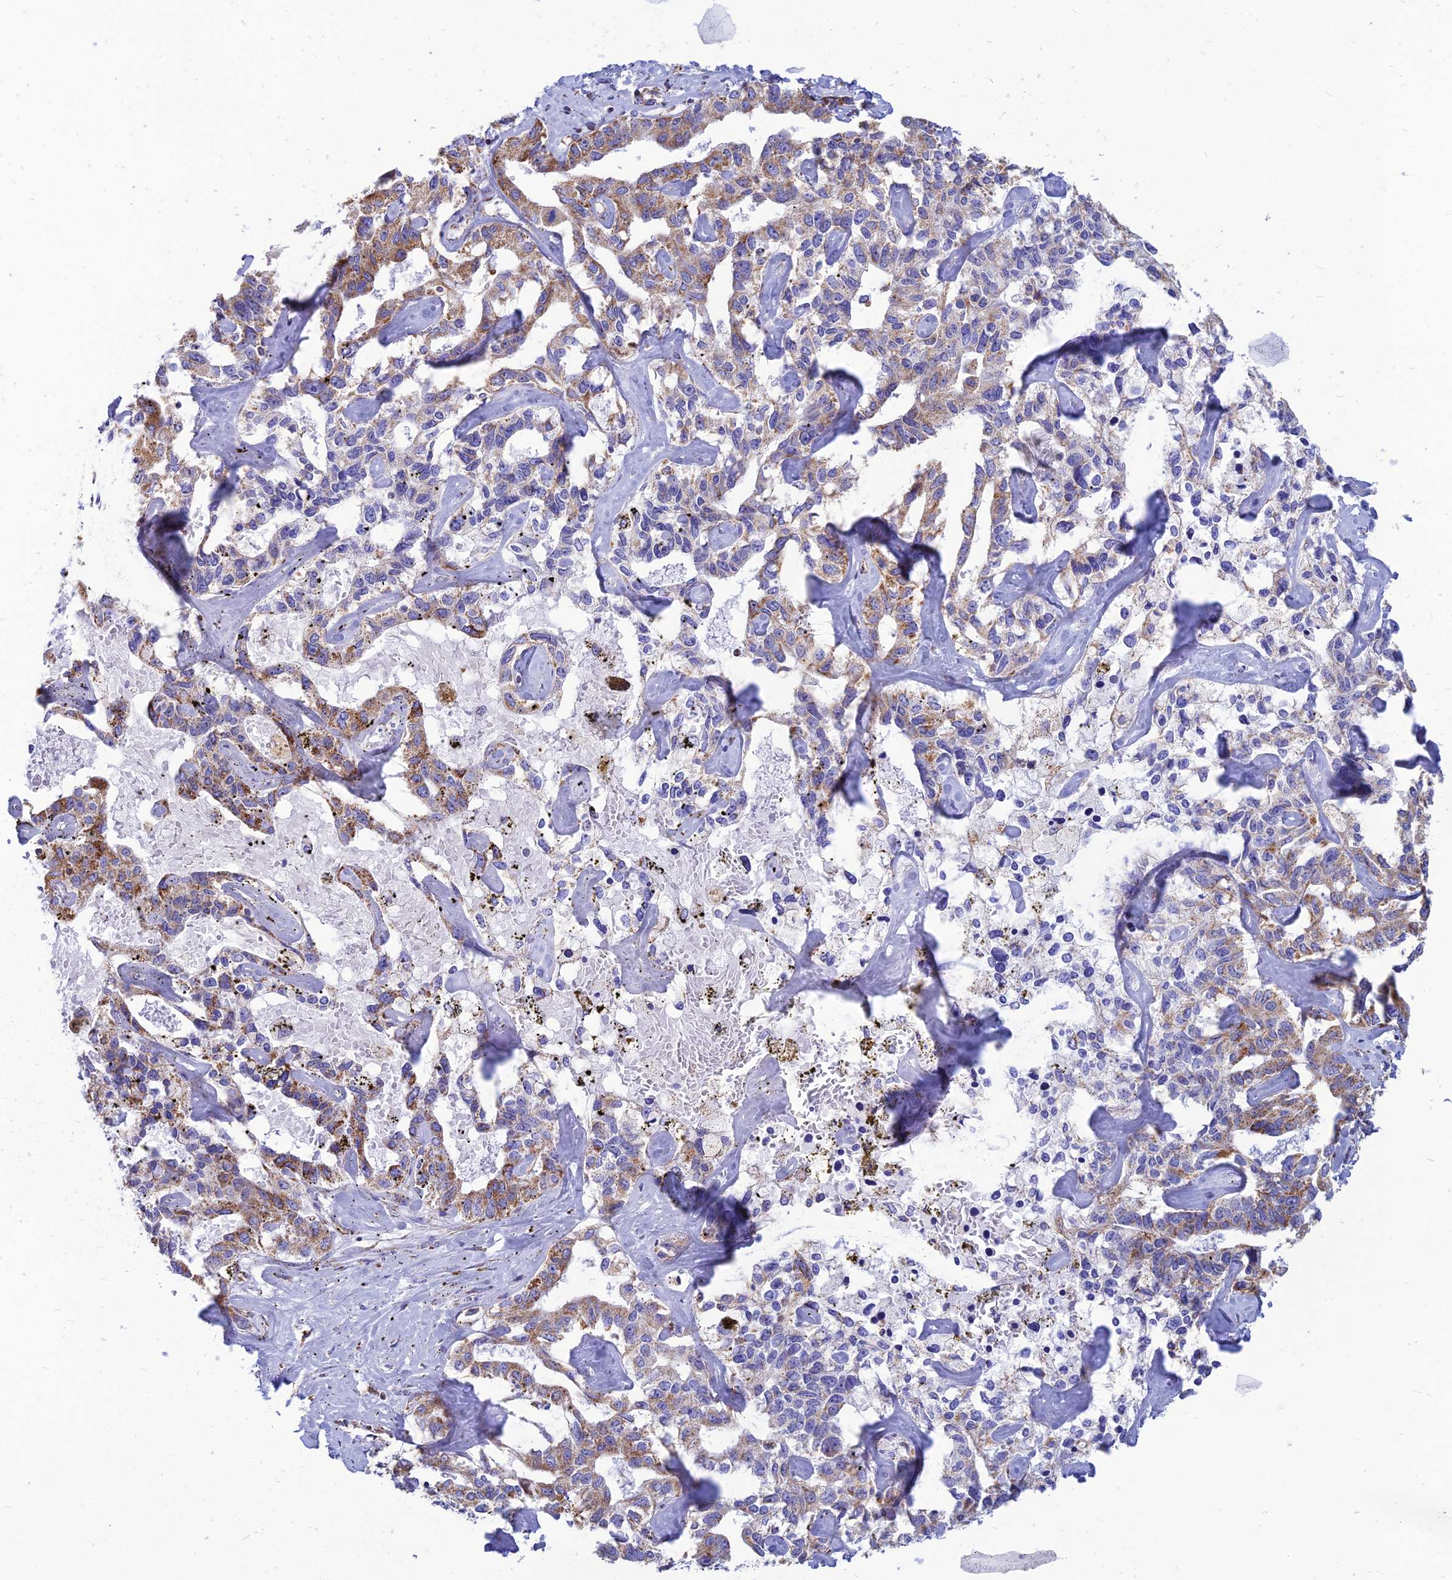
{"staining": {"intensity": "moderate", "quantity": "25%-75%", "location": "cytoplasmic/membranous"}, "tissue": "liver cancer", "cell_type": "Tumor cells", "image_type": "cancer", "snomed": [{"axis": "morphology", "description": "Cholangiocarcinoma"}, {"axis": "topography", "description": "Liver"}], "caption": "Liver cancer tissue shows moderate cytoplasmic/membranous staining in about 25%-75% of tumor cells (DAB (3,3'-diaminobenzidine) IHC with brightfield microscopy, high magnification).", "gene": "PACC1", "patient": {"sex": "male", "age": 59}}